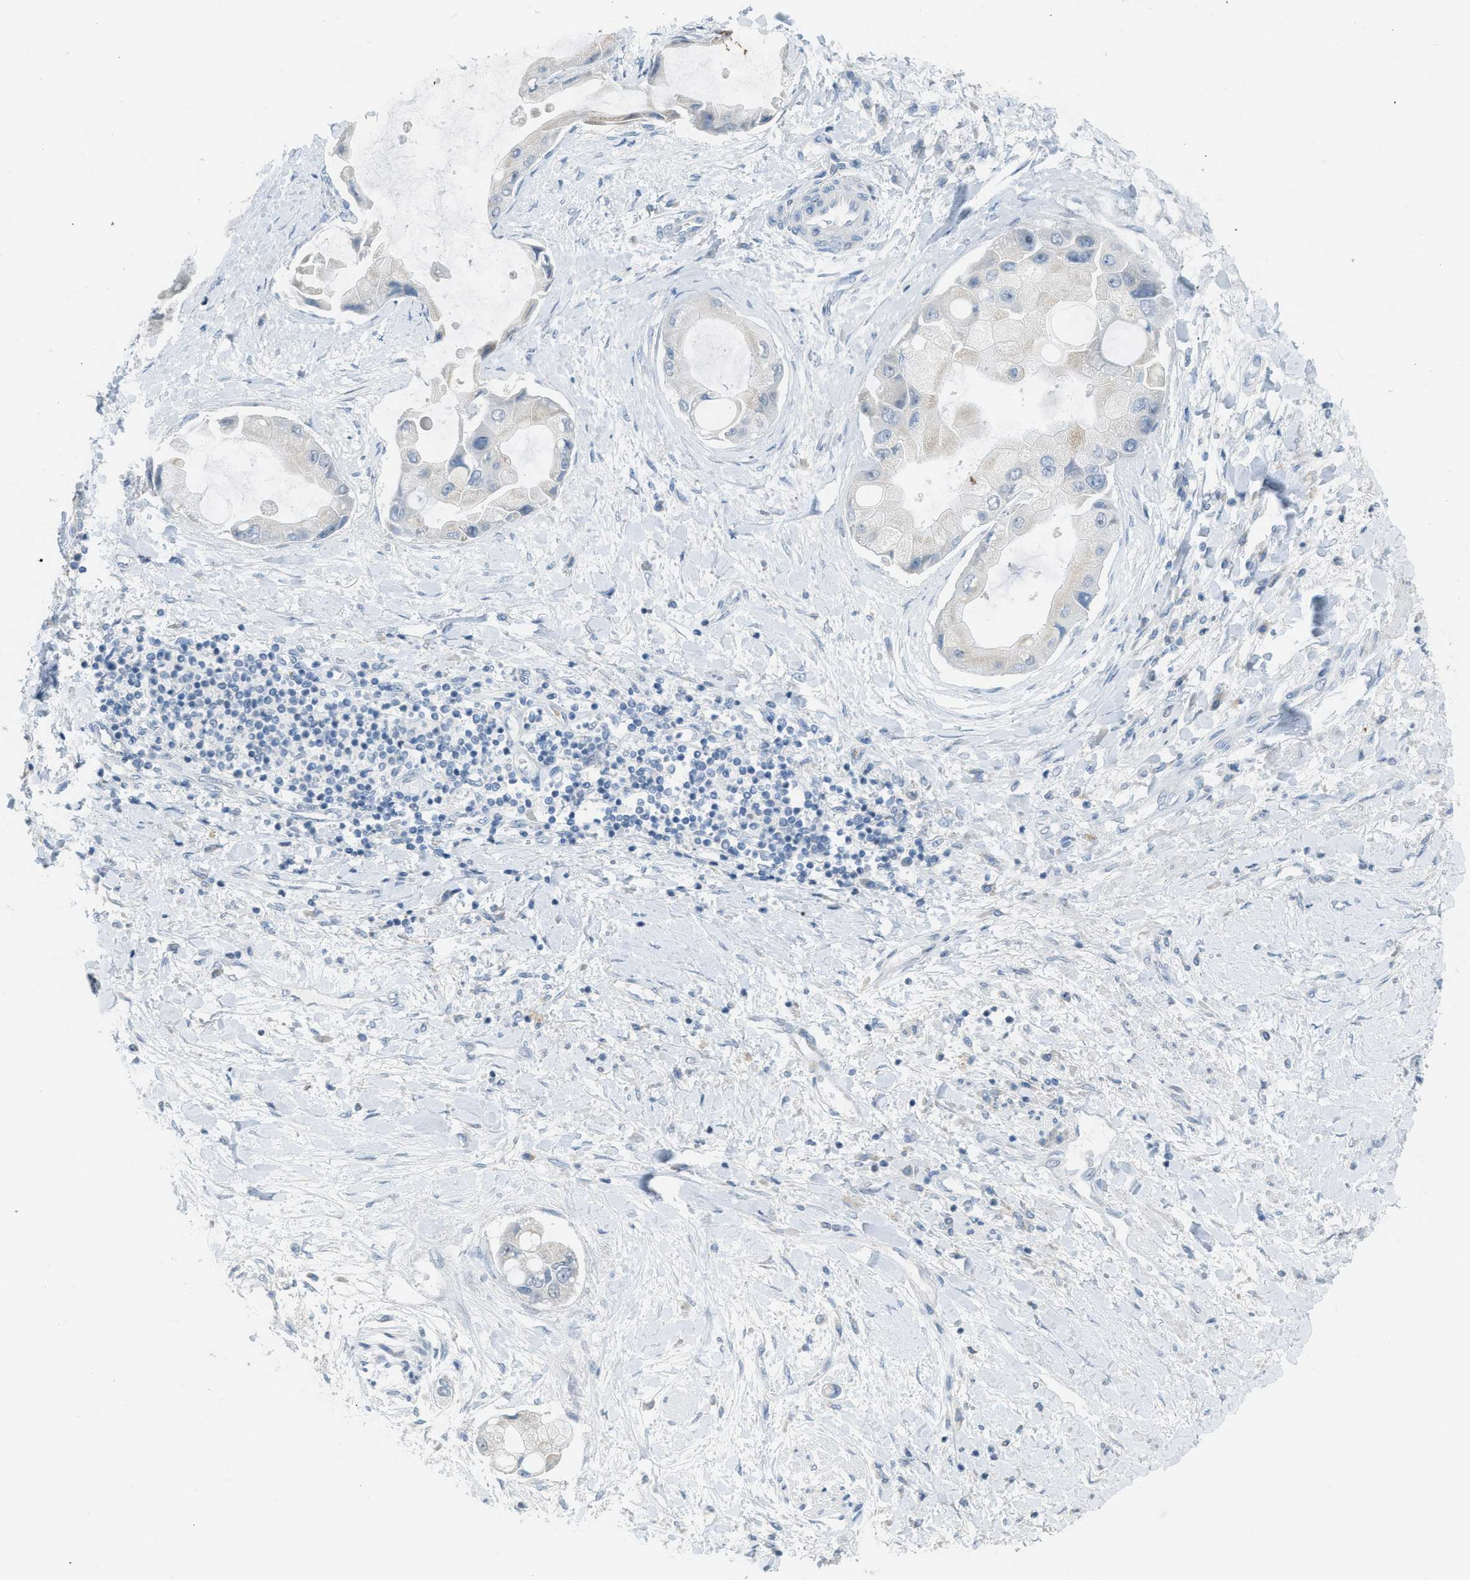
{"staining": {"intensity": "weak", "quantity": "<25%", "location": "cytoplasmic/membranous"}, "tissue": "liver cancer", "cell_type": "Tumor cells", "image_type": "cancer", "snomed": [{"axis": "morphology", "description": "Cholangiocarcinoma"}, {"axis": "topography", "description": "Liver"}], "caption": "DAB (3,3'-diaminobenzidine) immunohistochemical staining of human cholangiocarcinoma (liver) demonstrates no significant positivity in tumor cells.", "gene": "TXNDC2", "patient": {"sex": "male", "age": 50}}